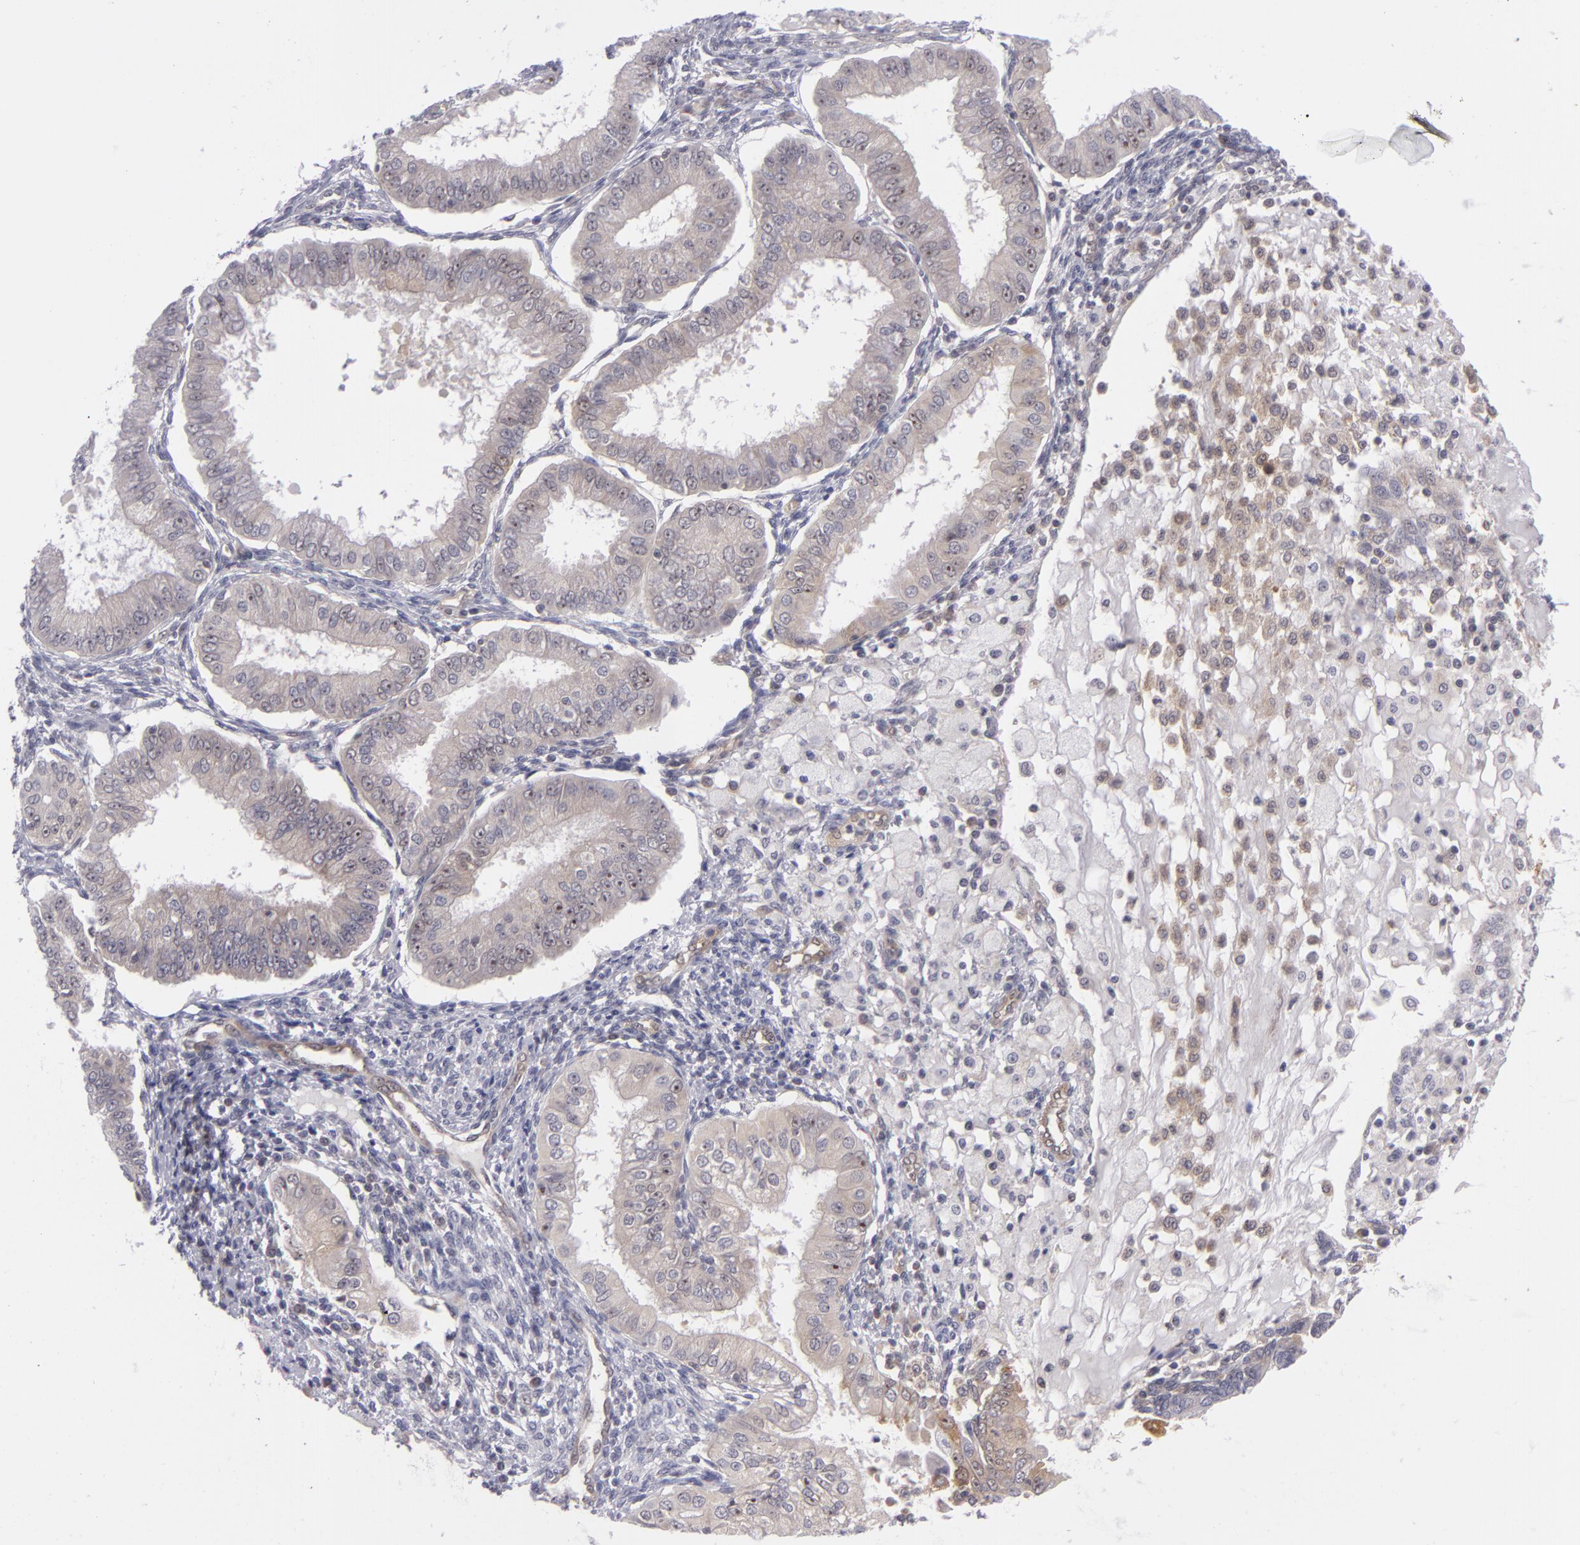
{"staining": {"intensity": "weak", "quantity": "25%-75%", "location": "cytoplasmic/membranous"}, "tissue": "endometrial cancer", "cell_type": "Tumor cells", "image_type": "cancer", "snomed": [{"axis": "morphology", "description": "Adenocarcinoma, NOS"}, {"axis": "topography", "description": "Endometrium"}], "caption": "A high-resolution image shows IHC staining of endometrial cancer, which reveals weak cytoplasmic/membranous expression in about 25%-75% of tumor cells.", "gene": "BCL10", "patient": {"sex": "female", "age": 76}}